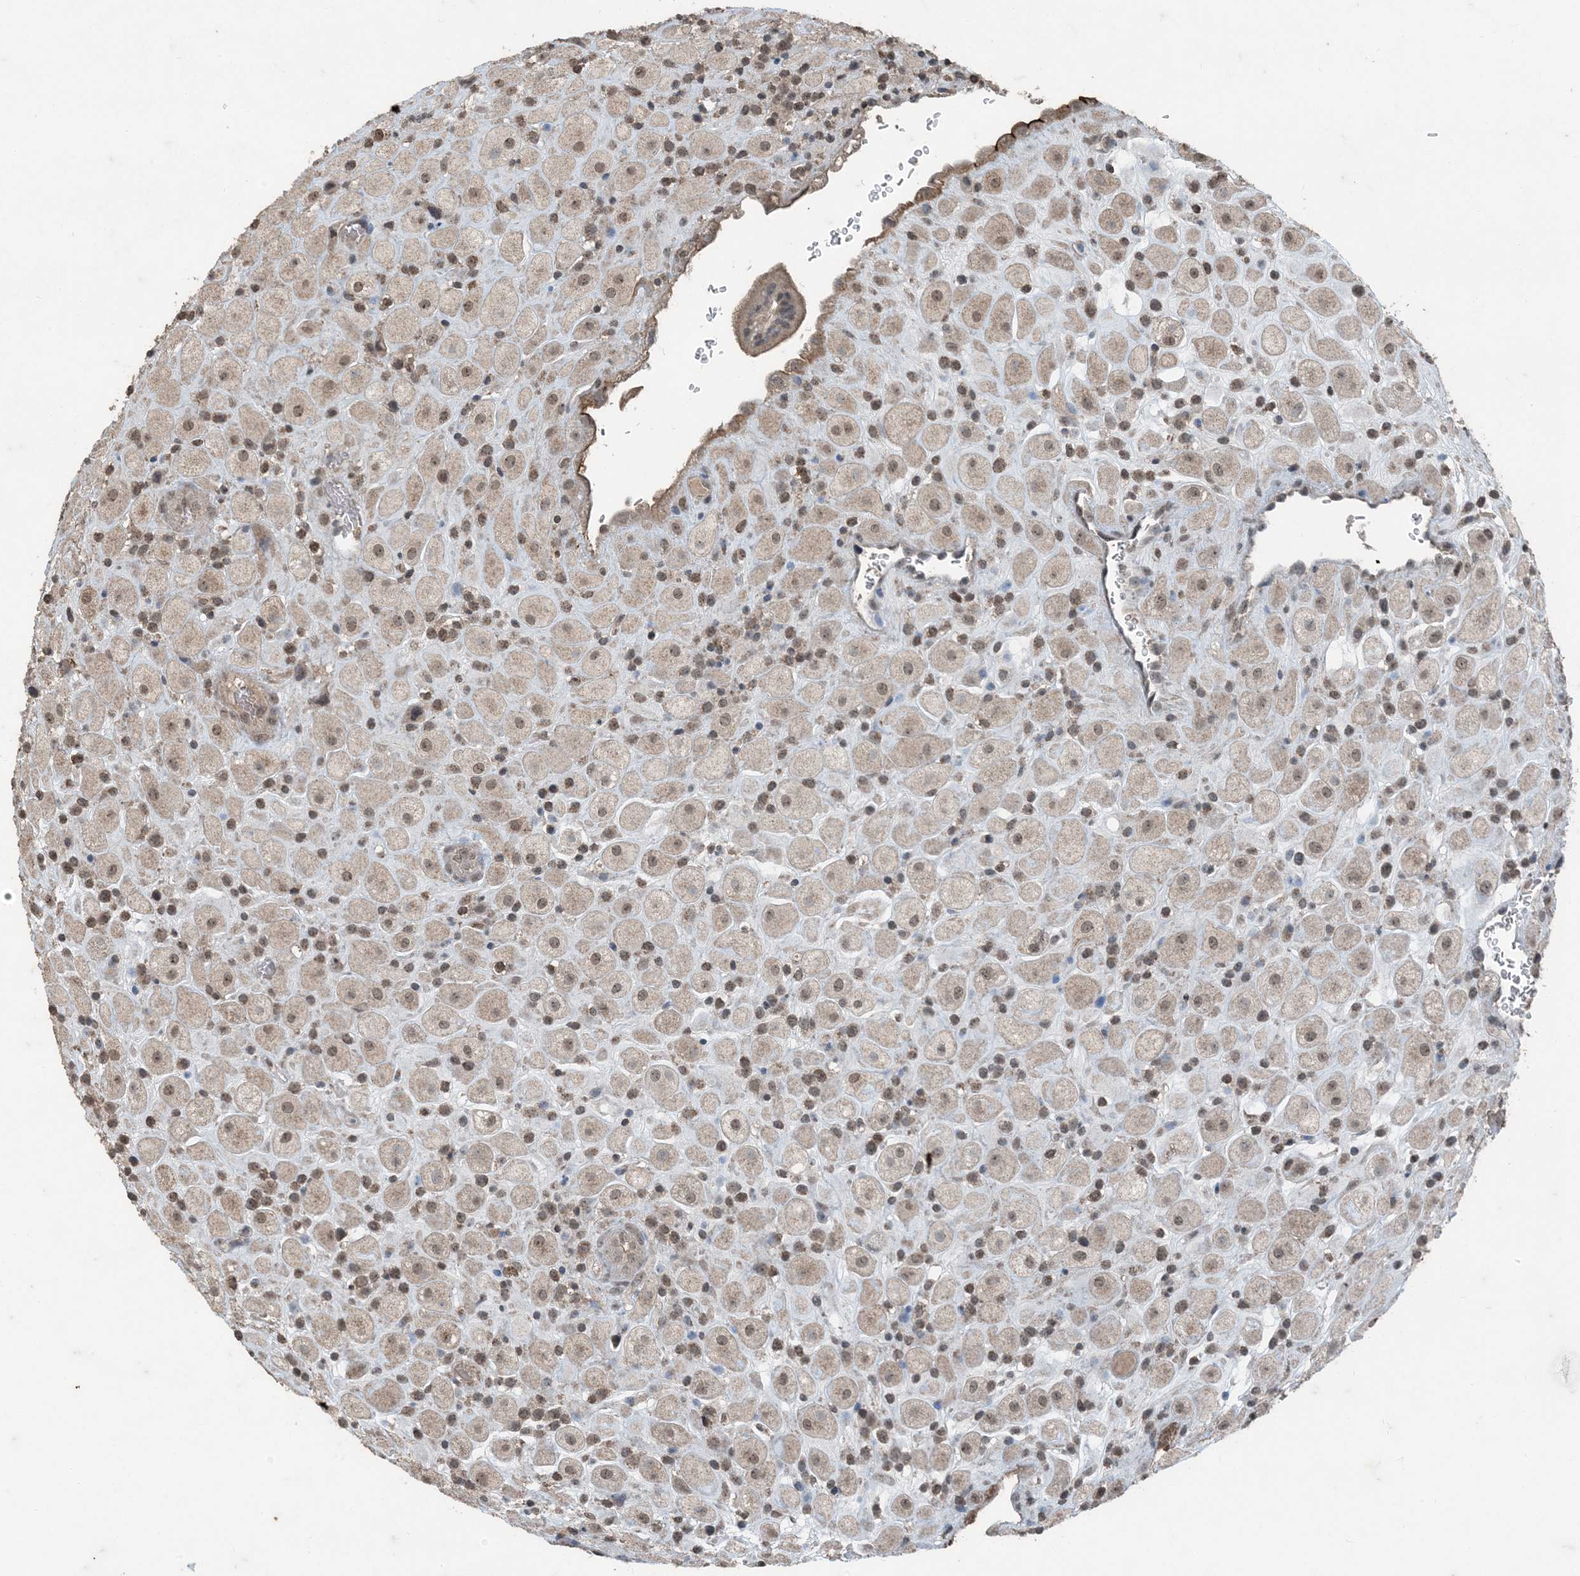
{"staining": {"intensity": "moderate", "quantity": "25%-75%", "location": "nuclear"}, "tissue": "placenta", "cell_type": "Decidual cells", "image_type": "normal", "snomed": [{"axis": "morphology", "description": "Normal tissue, NOS"}, {"axis": "topography", "description": "Placenta"}], "caption": "Placenta stained with IHC demonstrates moderate nuclear positivity in approximately 25%-75% of decidual cells. (brown staining indicates protein expression, while blue staining denotes nuclei).", "gene": "GNL1", "patient": {"sex": "female", "age": 35}}